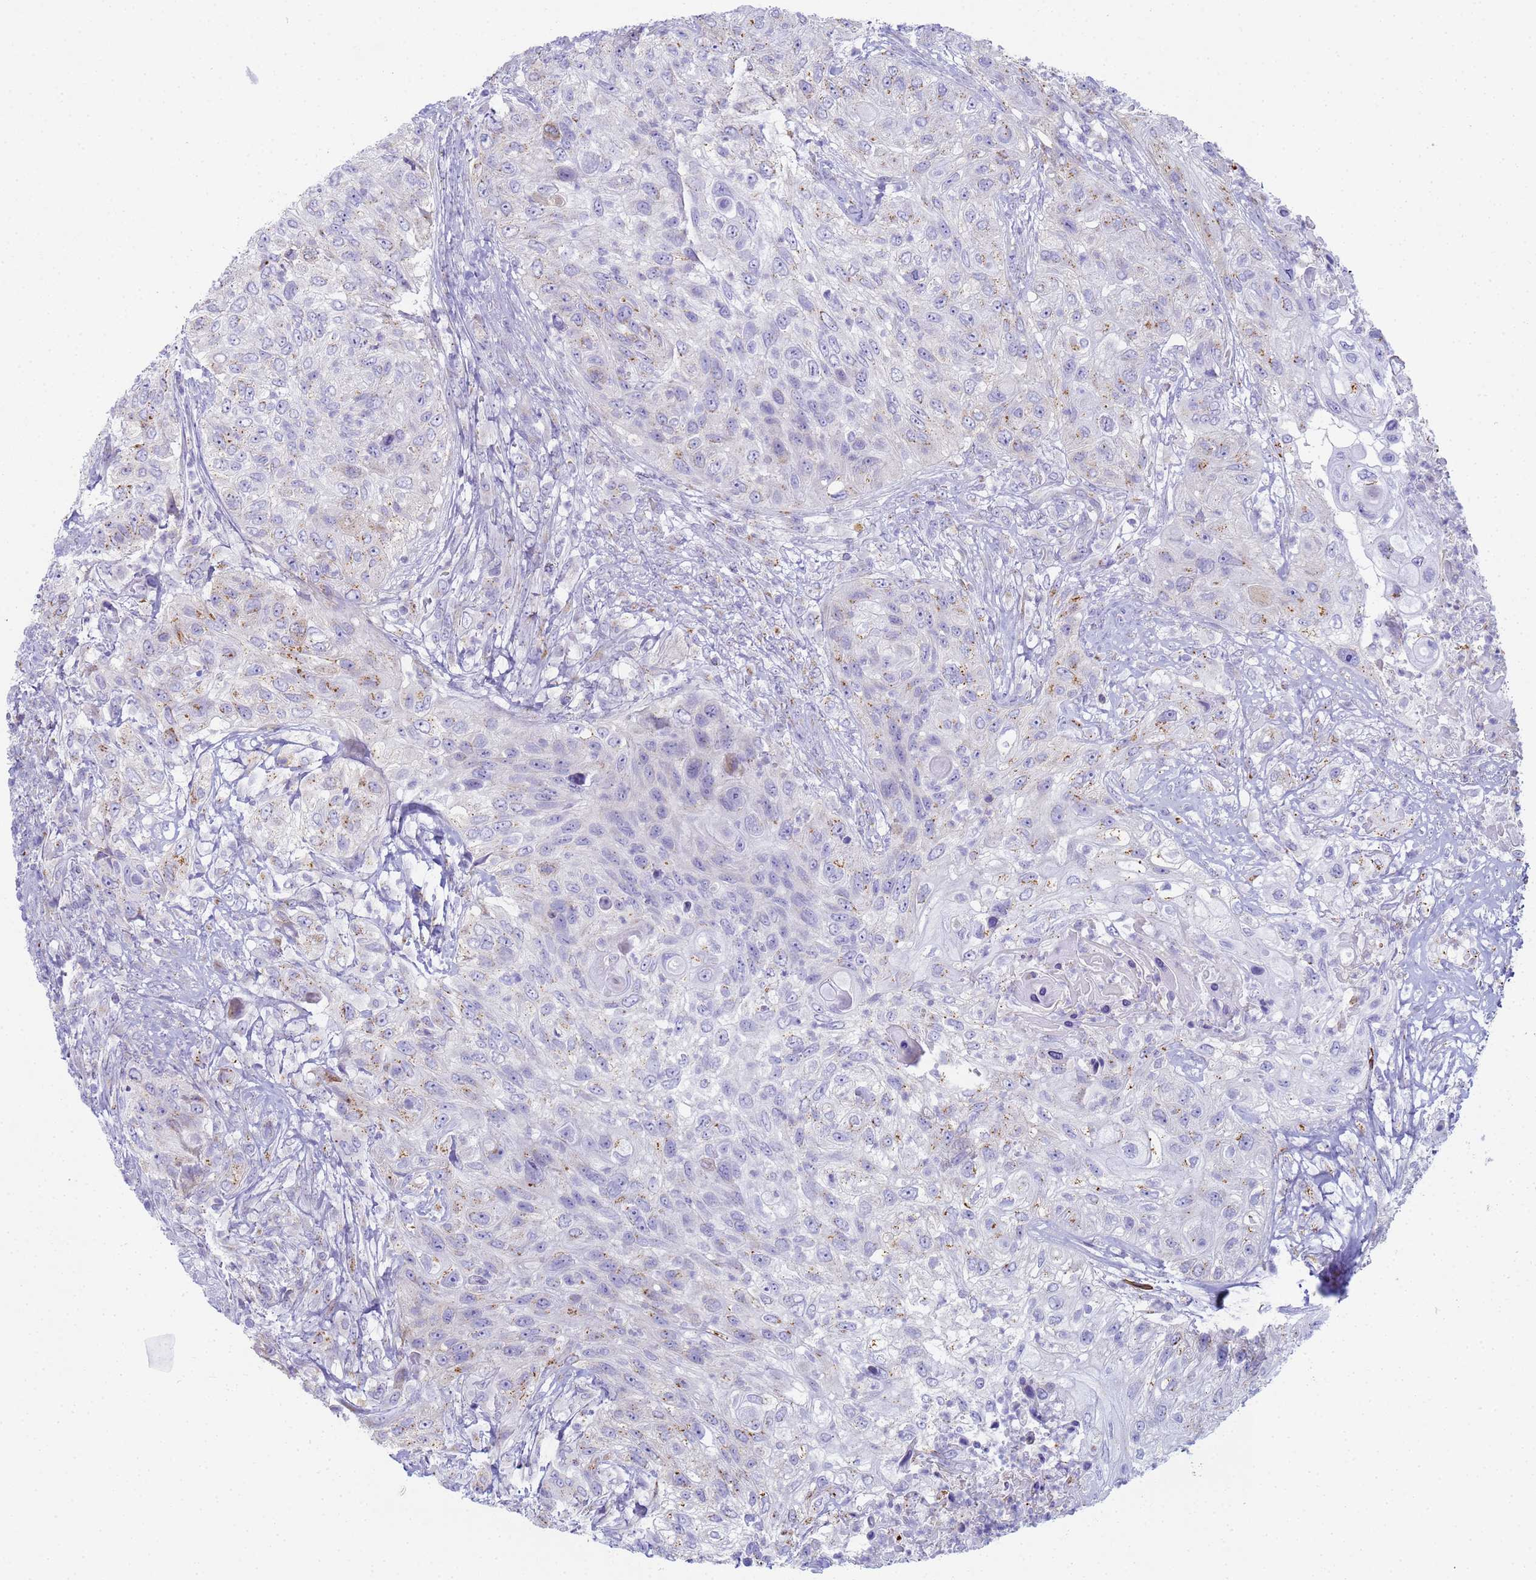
{"staining": {"intensity": "moderate", "quantity": "<25%", "location": "cytoplasmic/membranous"}, "tissue": "urothelial cancer", "cell_type": "Tumor cells", "image_type": "cancer", "snomed": [{"axis": "morphology", "description": "Urothelial carcinoma, High grade"}, {"axis": "topography", "description": "Urinary bladder"}], "caption": "Immunohistochemistry histopathology image of neoplastic tissue: urothelial cancer stained using immunohistochemistry (IHC) reveals low levels of moderate protein expression localized specifically in the cytoplasmic/membranous of tumor cells, appearing as a cytoplasmic/membranous brown color.", "gene": "CR1", "patient": {"sex": "female", "age": 60}}